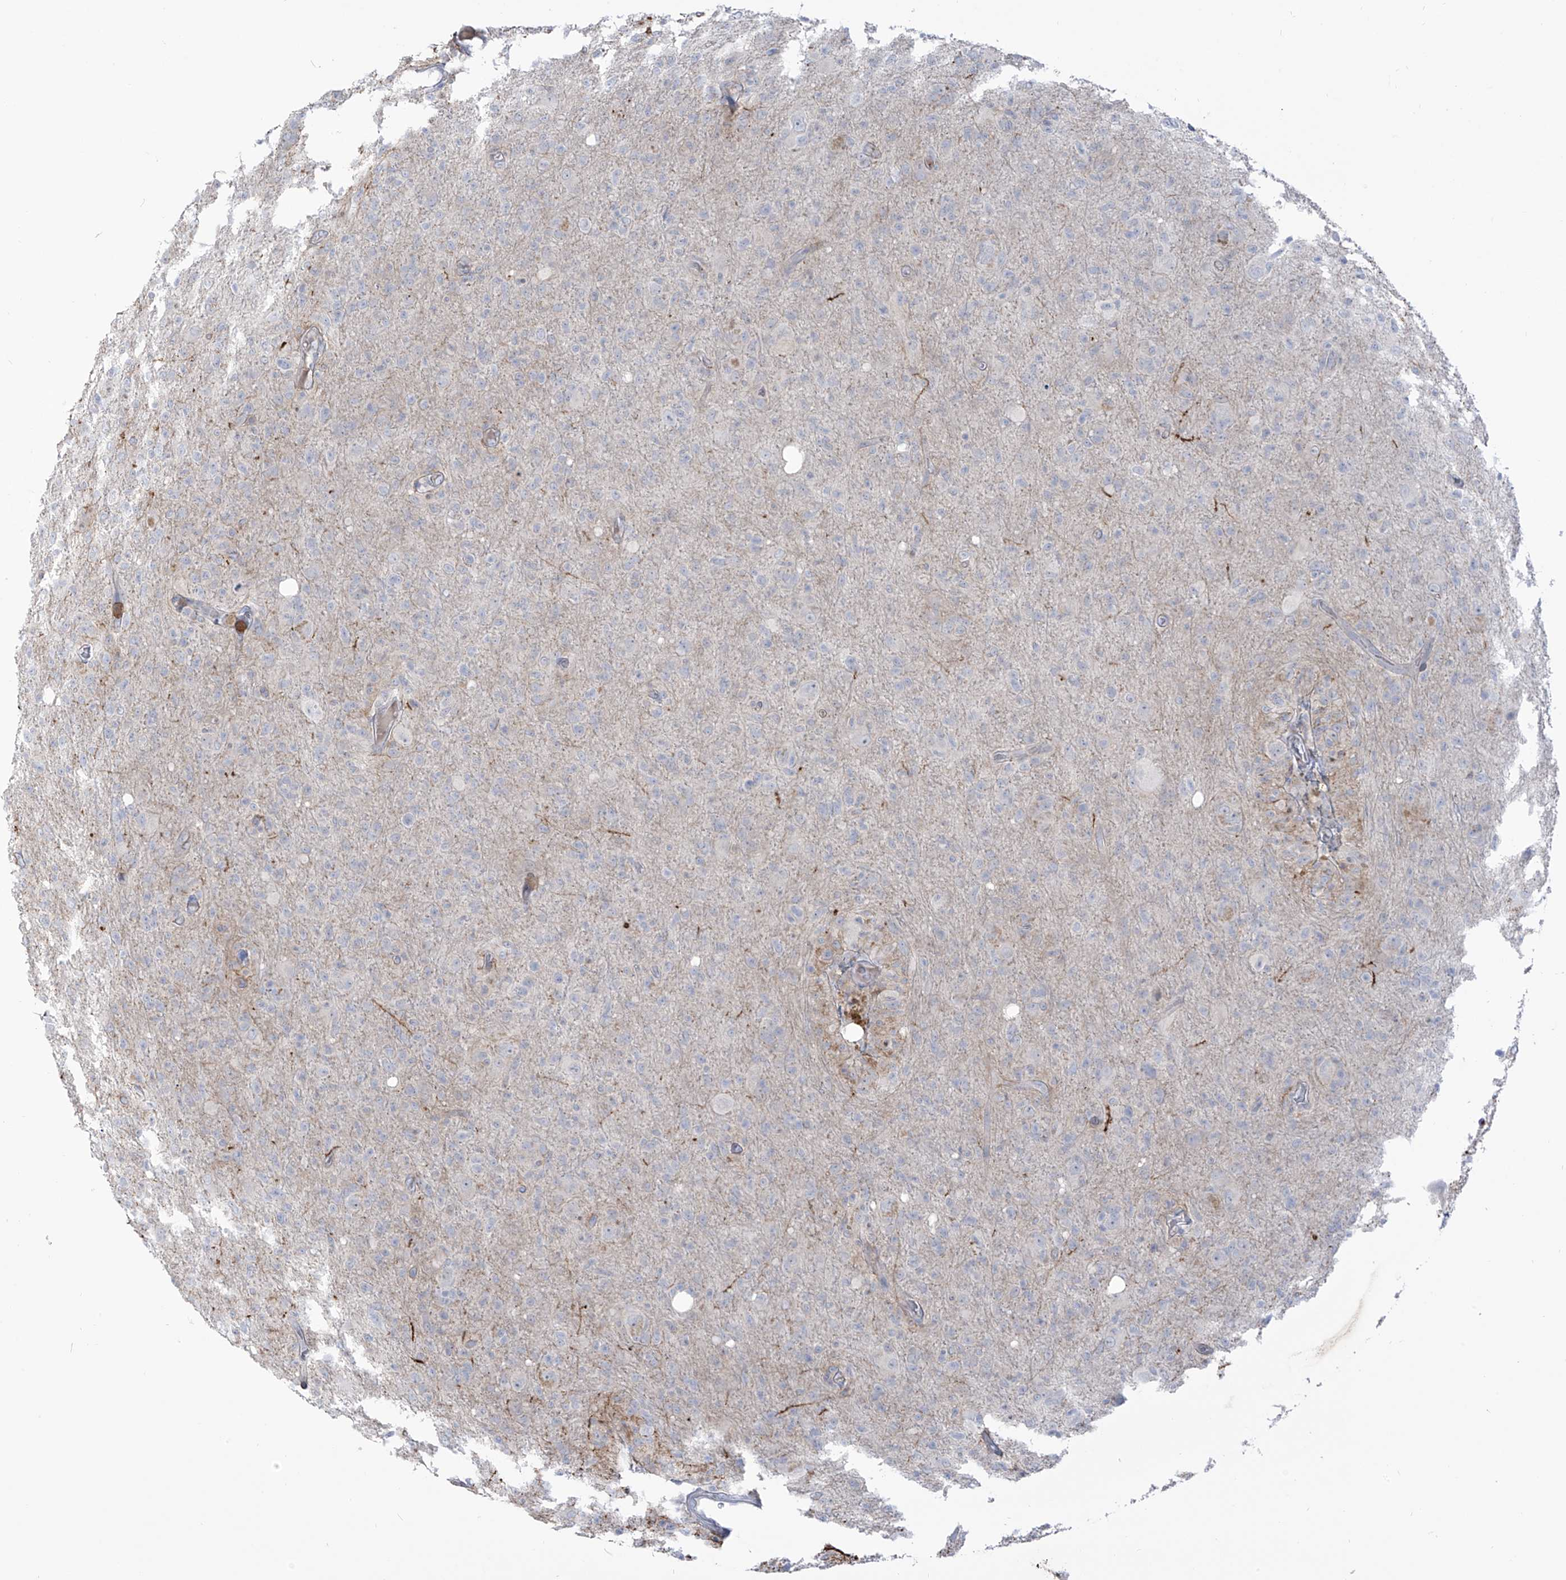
{"staining": {"intensity": "negative", "quantity": "none", "location": "none"}, "tissue": "glioma", "cell_type": "Tumor cells", "image_type": "cancer", "snomed": [{"axis": "morphology", "description": "Glioma, malignant, High grade"}, {"axis": "topography", "description": "Brain"}], "caption": "High magnification brightfield microscopy of glioma stained with DAB (brown) and counterstained with hematoxylin (blue): tumor cells show no significant positivity.", "gene": "NOTO", "patient": {"sex": "female", "age": 57}}